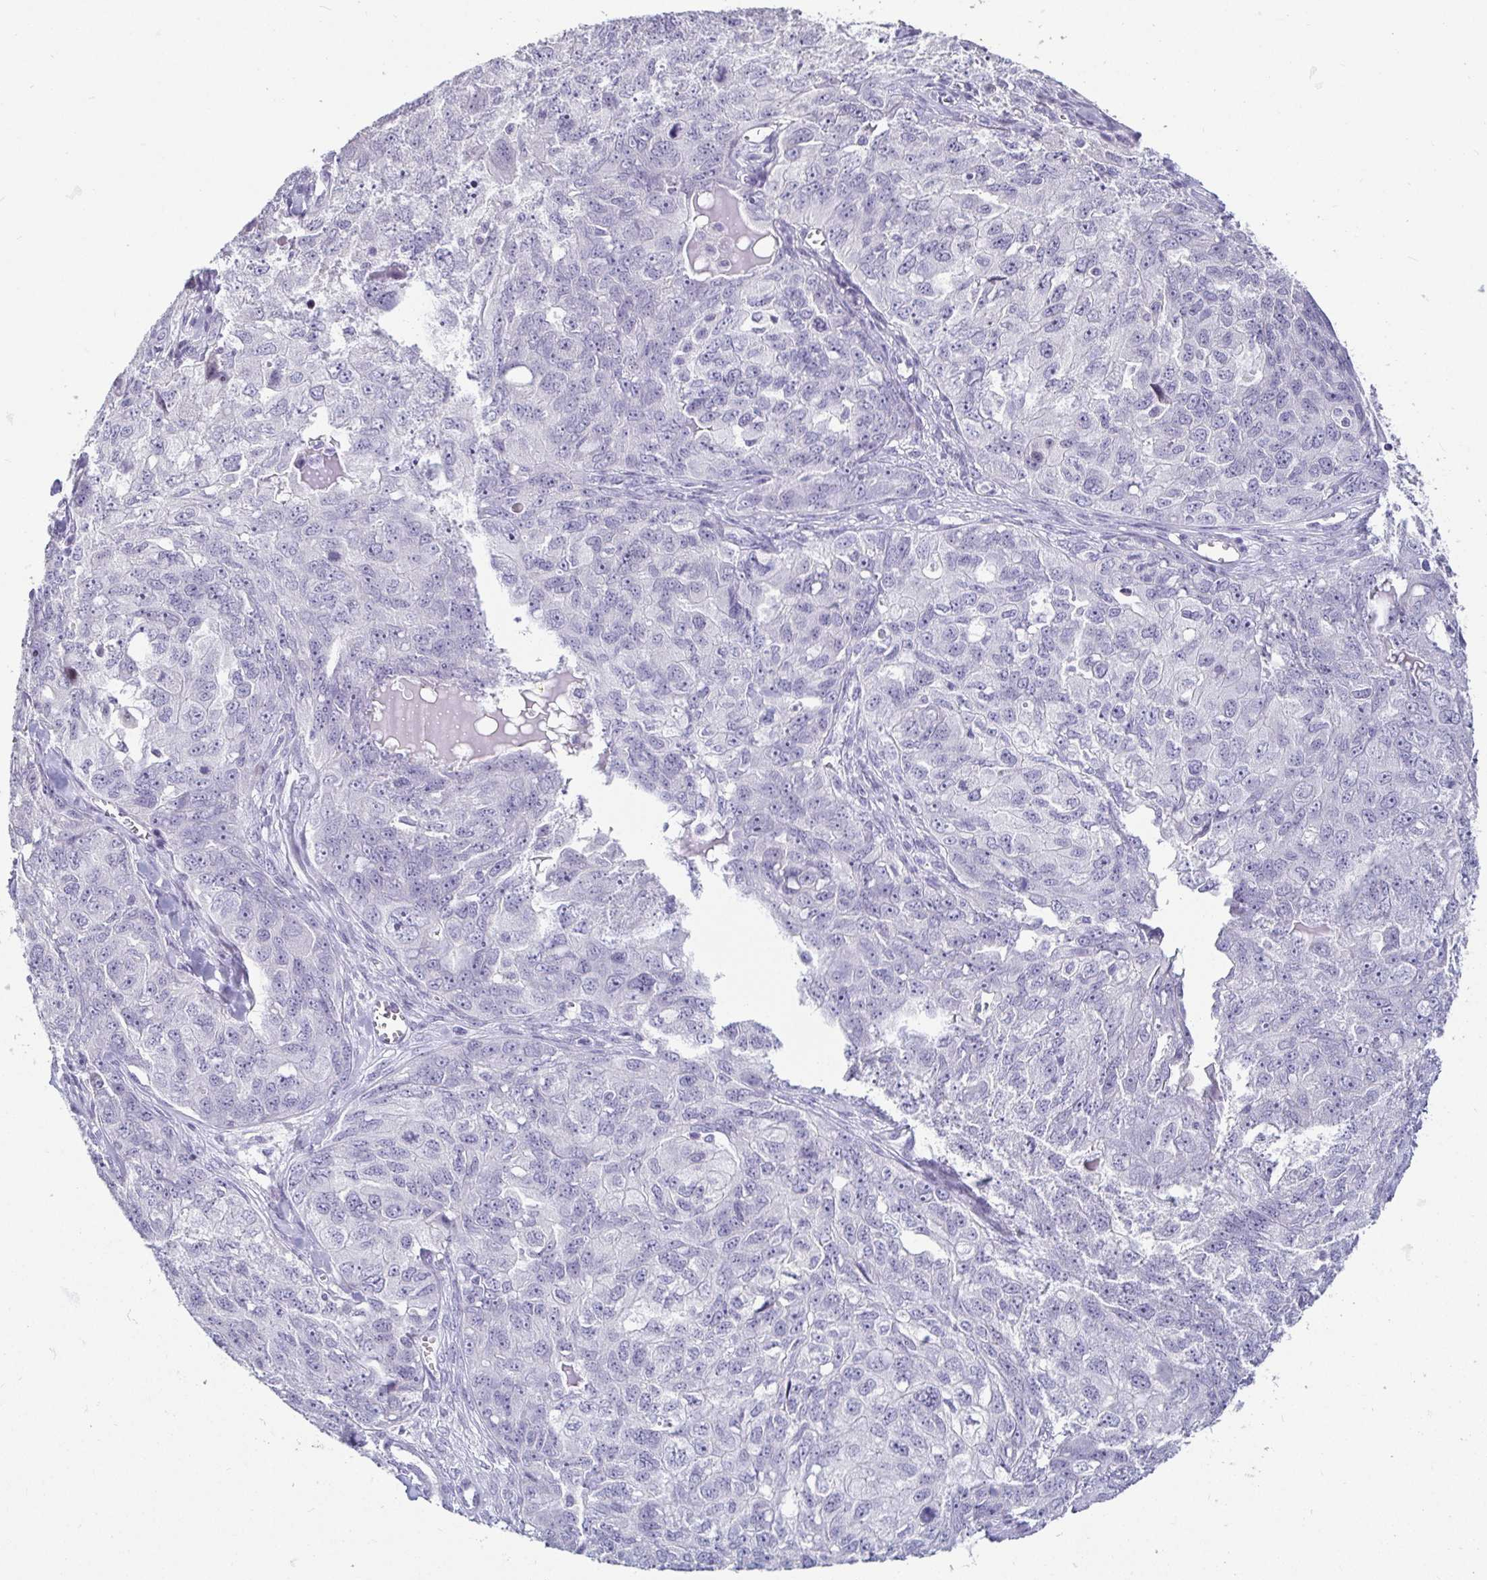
{"staining": {"intensity": "negative", "quantity": "none", "location": "none"}, "tissue": "ovarian cancer", "cell_type": "Tumor cells", "image_type": "cancer", "snomed": [{"axis": "morphology", "description": "Carcinoma, endometroid"}, {"axis": "topography", "description": "Ovary"}], "caption": "High magnification brightfield microscopy of ovarian cancer (endometroid carcinoma) stained with DAB (3,3'-diaminobenzidine) (brown) and counterstained with hematoxylin (blue): tumor cells show no significant positivity. (Stains: DAB immunohistochemistry with hematoxylin counter stain, Microscopy: brightfield microscopy at high magnification).", "gene": "CR2", "patient": {"sex": "female", "age": 70}}